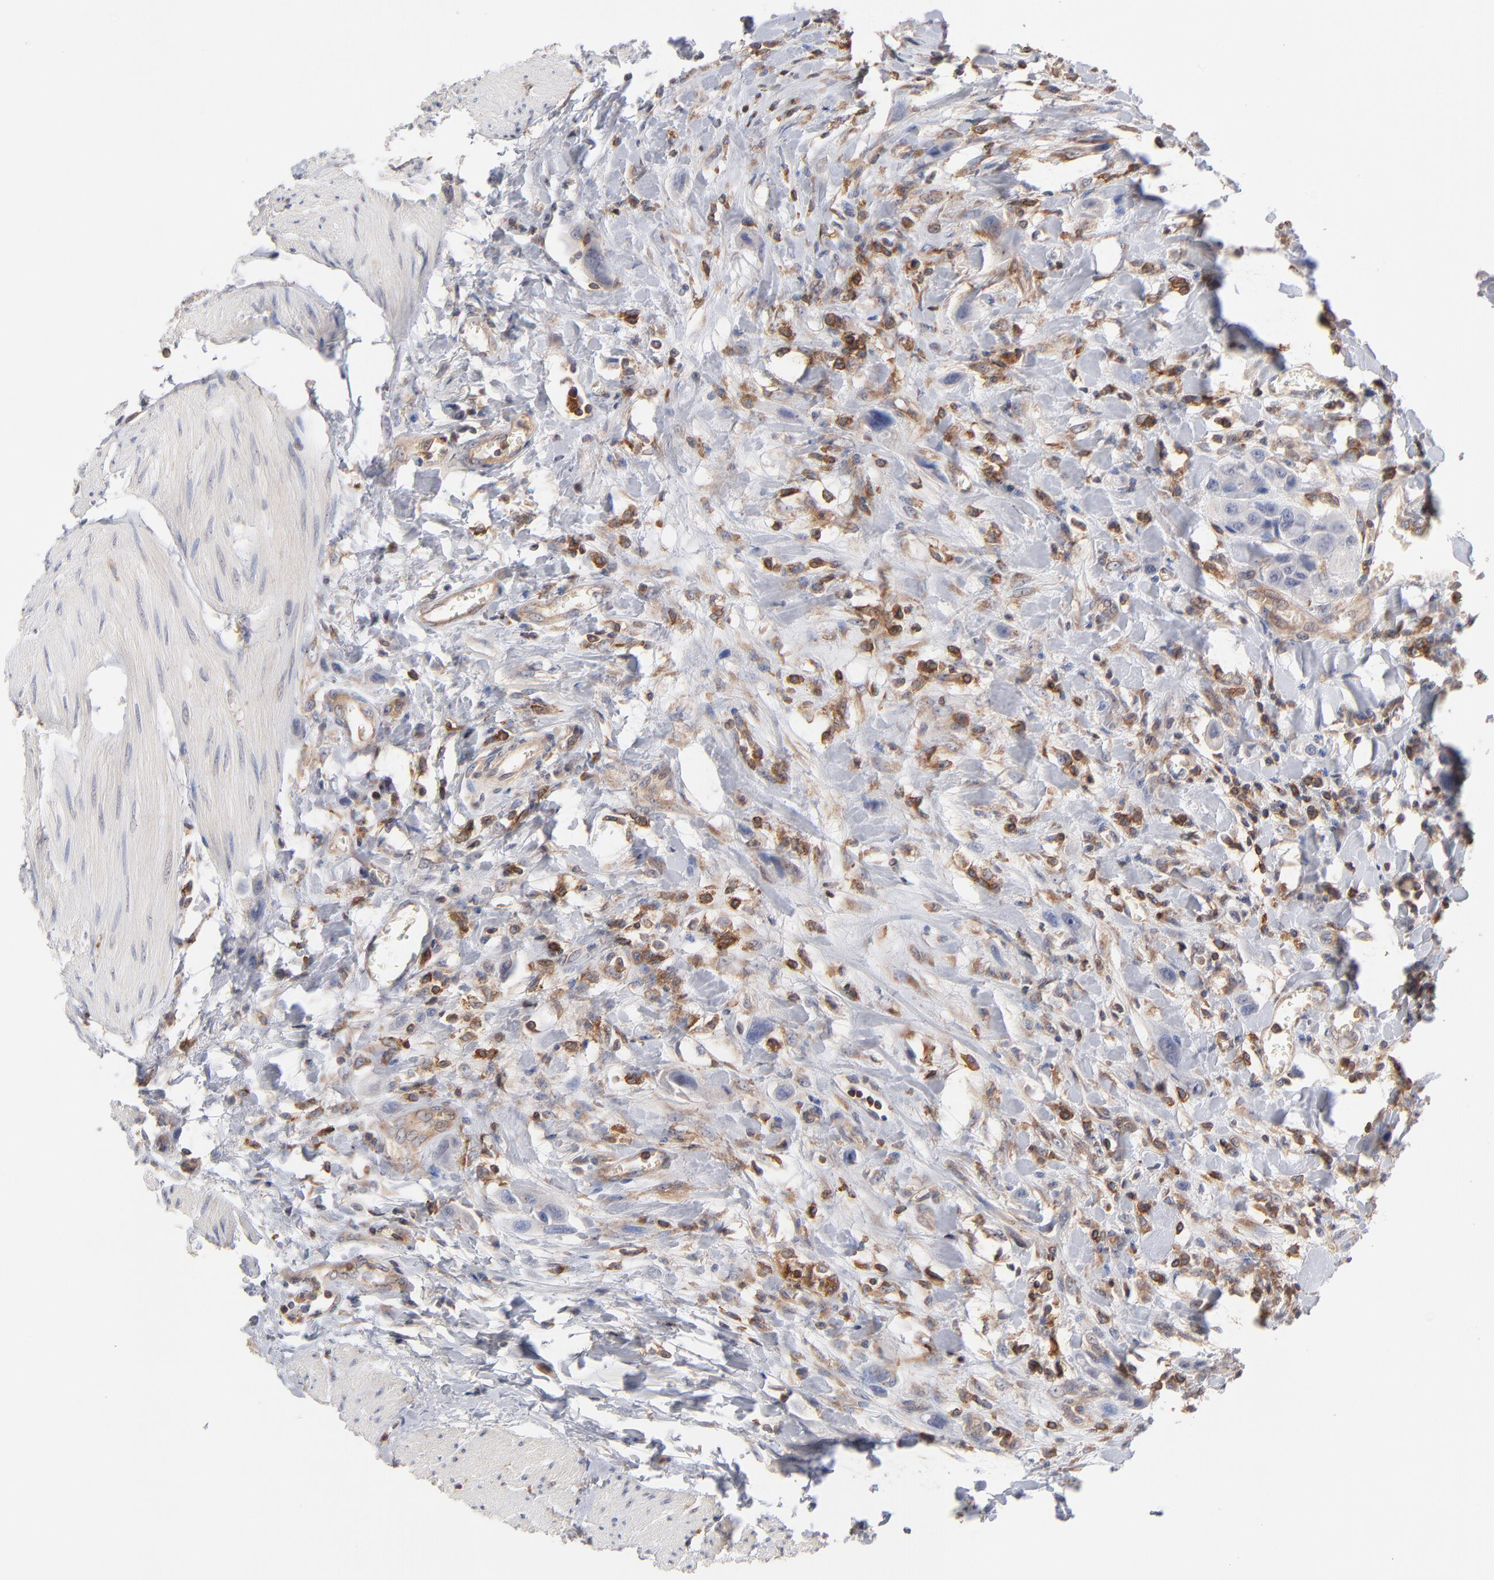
{"staining": {"intensity": "negative", "quantity": "none", "location": "none"}, "tissue": "urothelial cancer", "cell_type": "Tumor cells", "image_type": "cancer", "snomed": [{"axis": "morphology", "description": "Urothelial carcinoma, High grade"}, {"axis": "topography", "description": "Urinary bladder"}], "caption": "This histopathology image is of urothelial carcinoma (high-grade) stained with immunohistochemistry (IHC) to label a protein in brown with the nuclei are counter-stained blue. There is no positivity in tumor cells.", "gene": "WIPF1", "patient": {"sex": "male", "age": 50}}